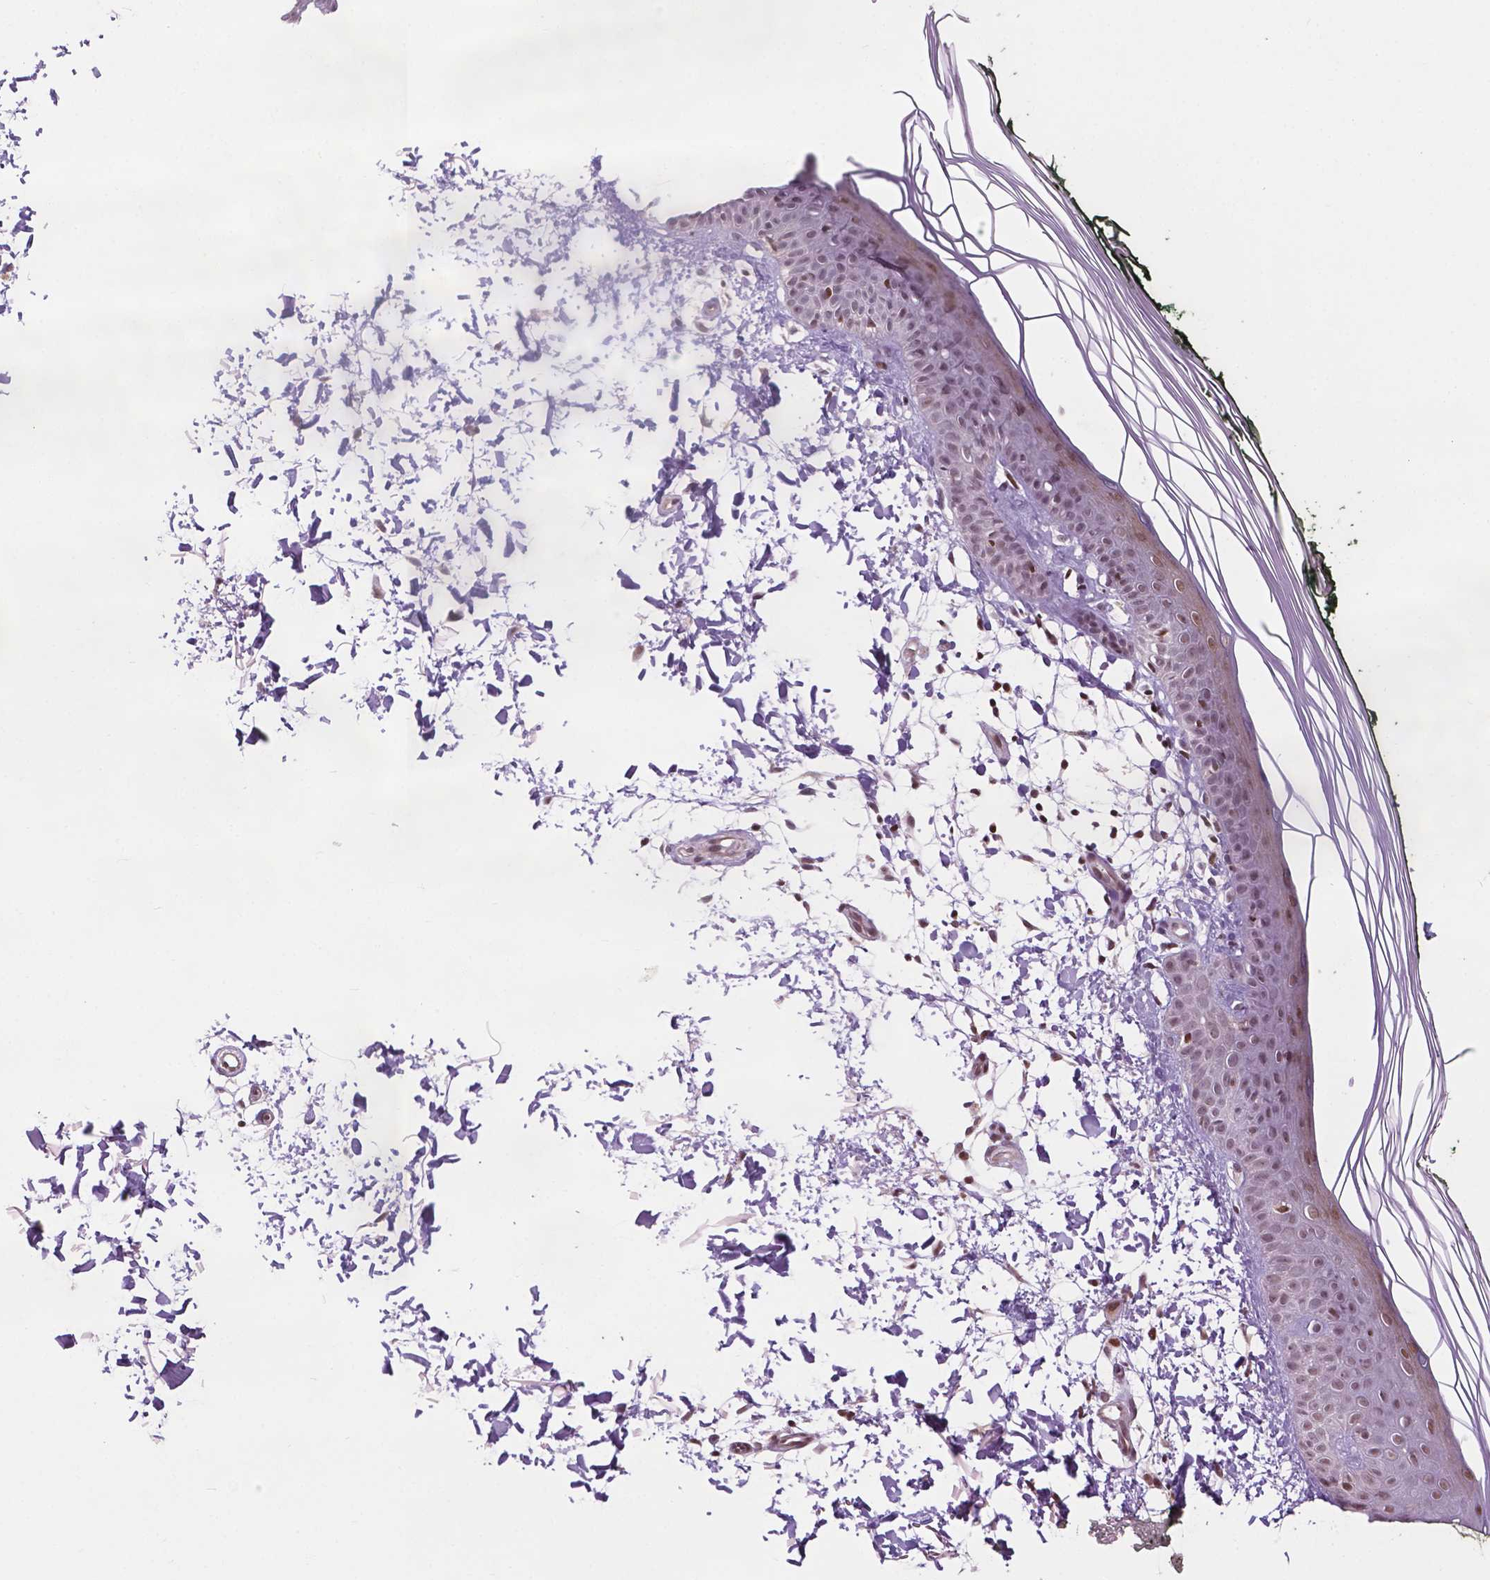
{"staining": {"intensity": "moderate", "quantity": "<25%", "location": "nuclear"}, "tissue": "skin", "cell_type": "Fibroblasts", "image_type": "normal", "snomed": [{"axis": "morphology", "description": "Normal tissue, NOS"}, {"axis": "topography", "description": "Skin"}], "caption": "IHC micrograph of normal skin stained for a protein (brown), which exhibits low levels of moderate nuclear positivity in about <25% of fibroblasts.", "gene": "PER2", "patient": {"sex": "female", "age": 62}}